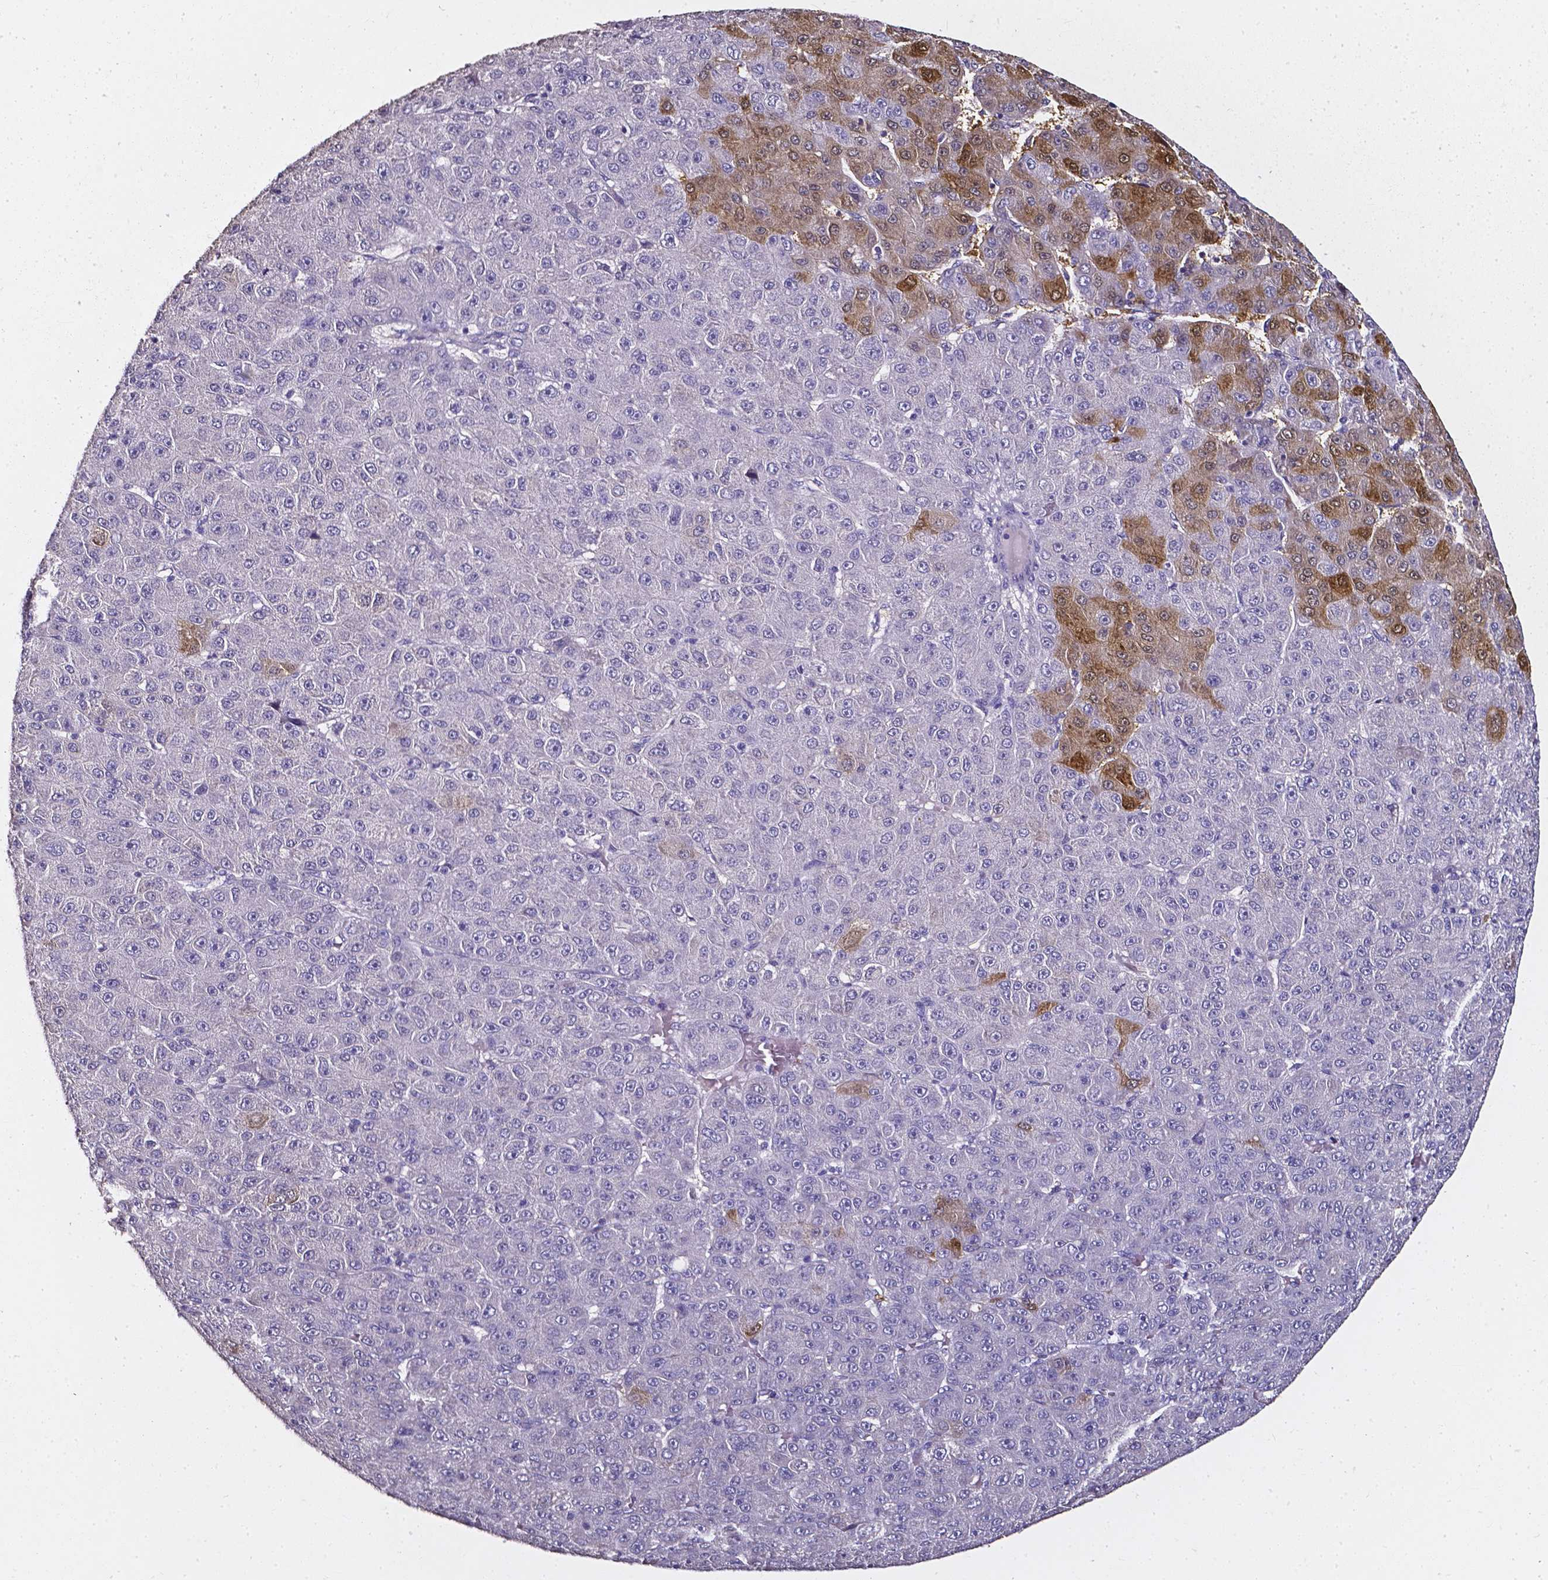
{"staining": {"intensity": "moderate", "quantity": "<25%", "location": "cytoplasmic/membranous,nuclear"}, "tissue": "liver cancer", "cell_type": "Tumor cells", "image_type": "cancer", "snomed": [{"axis": "morphology", "description": "Carcinoma, Hepatocellular, NOS"}, {"axis": "topography", "description": "Liver"}], "caption": "There is low levels of moderate cytoplasmic/membranous and nuclear expression in tumor cells of hepatocellular carcinoma (liver), as demonstrated by immunohistochemical staining (brown color).", "gene": "AKR1B10", "patient": {"sex": "male", "age": 67}}